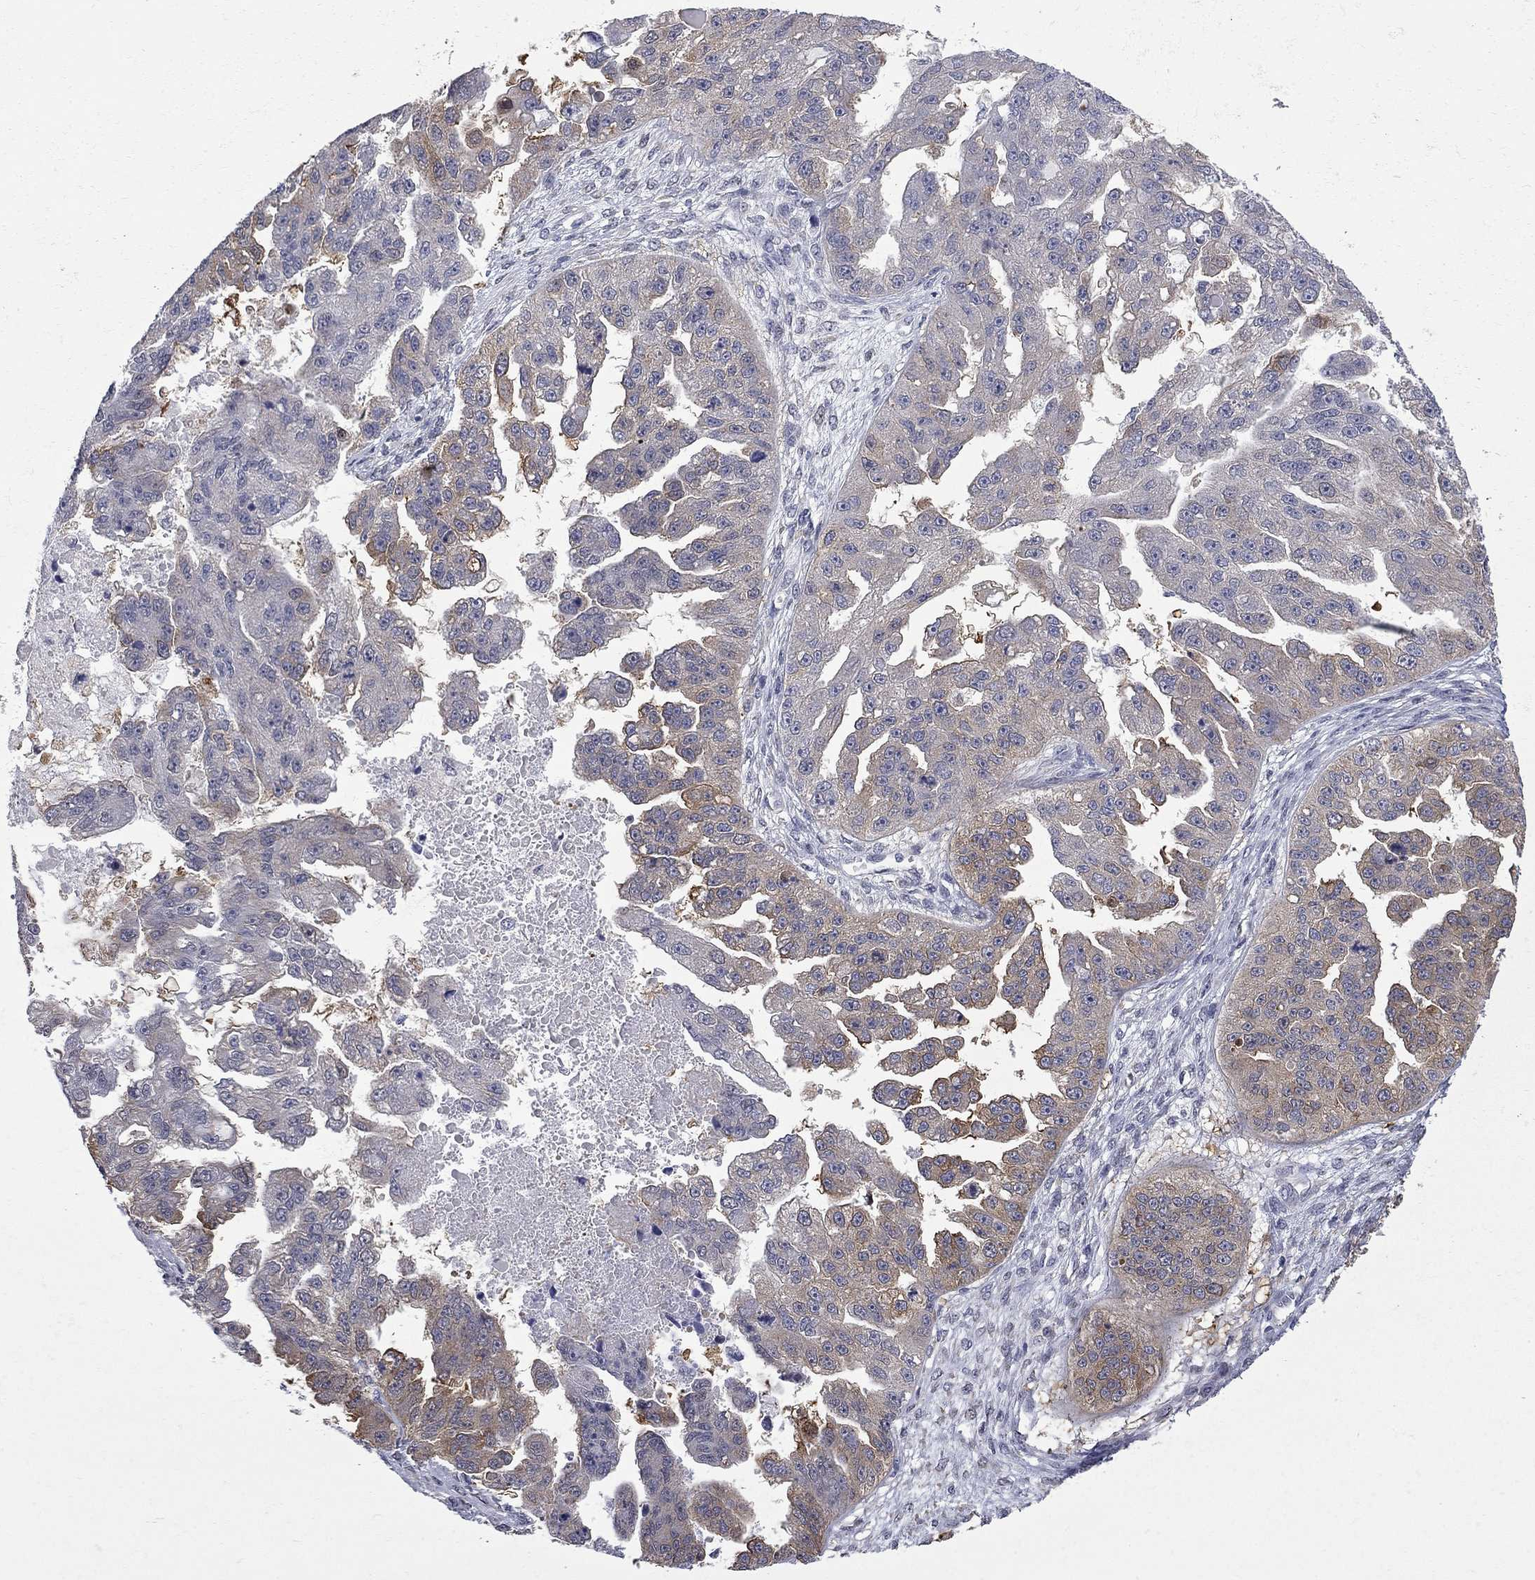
{"staining": {"intensity": "moderate", "quantity": "<25%", "location": "cytoplasmic/membranous"}, "tissue": "ovarian cancer", "cell_type": "Tumor cells", "image_type": "cancer", "snomed": [{"axis": "morphology", "description": "Cystadenocarcinoma, serous, NOS"}, {"axis": "topography", "description": "Ovary"}], "caption": "A brown stain highlights moderate cytoplasmic/membranous staining of a protein in human ovarian serous cystadenocarcinoma tumor cells.", "gene": "GALNT8", "patient": {"sex": "female", "age": 58}}